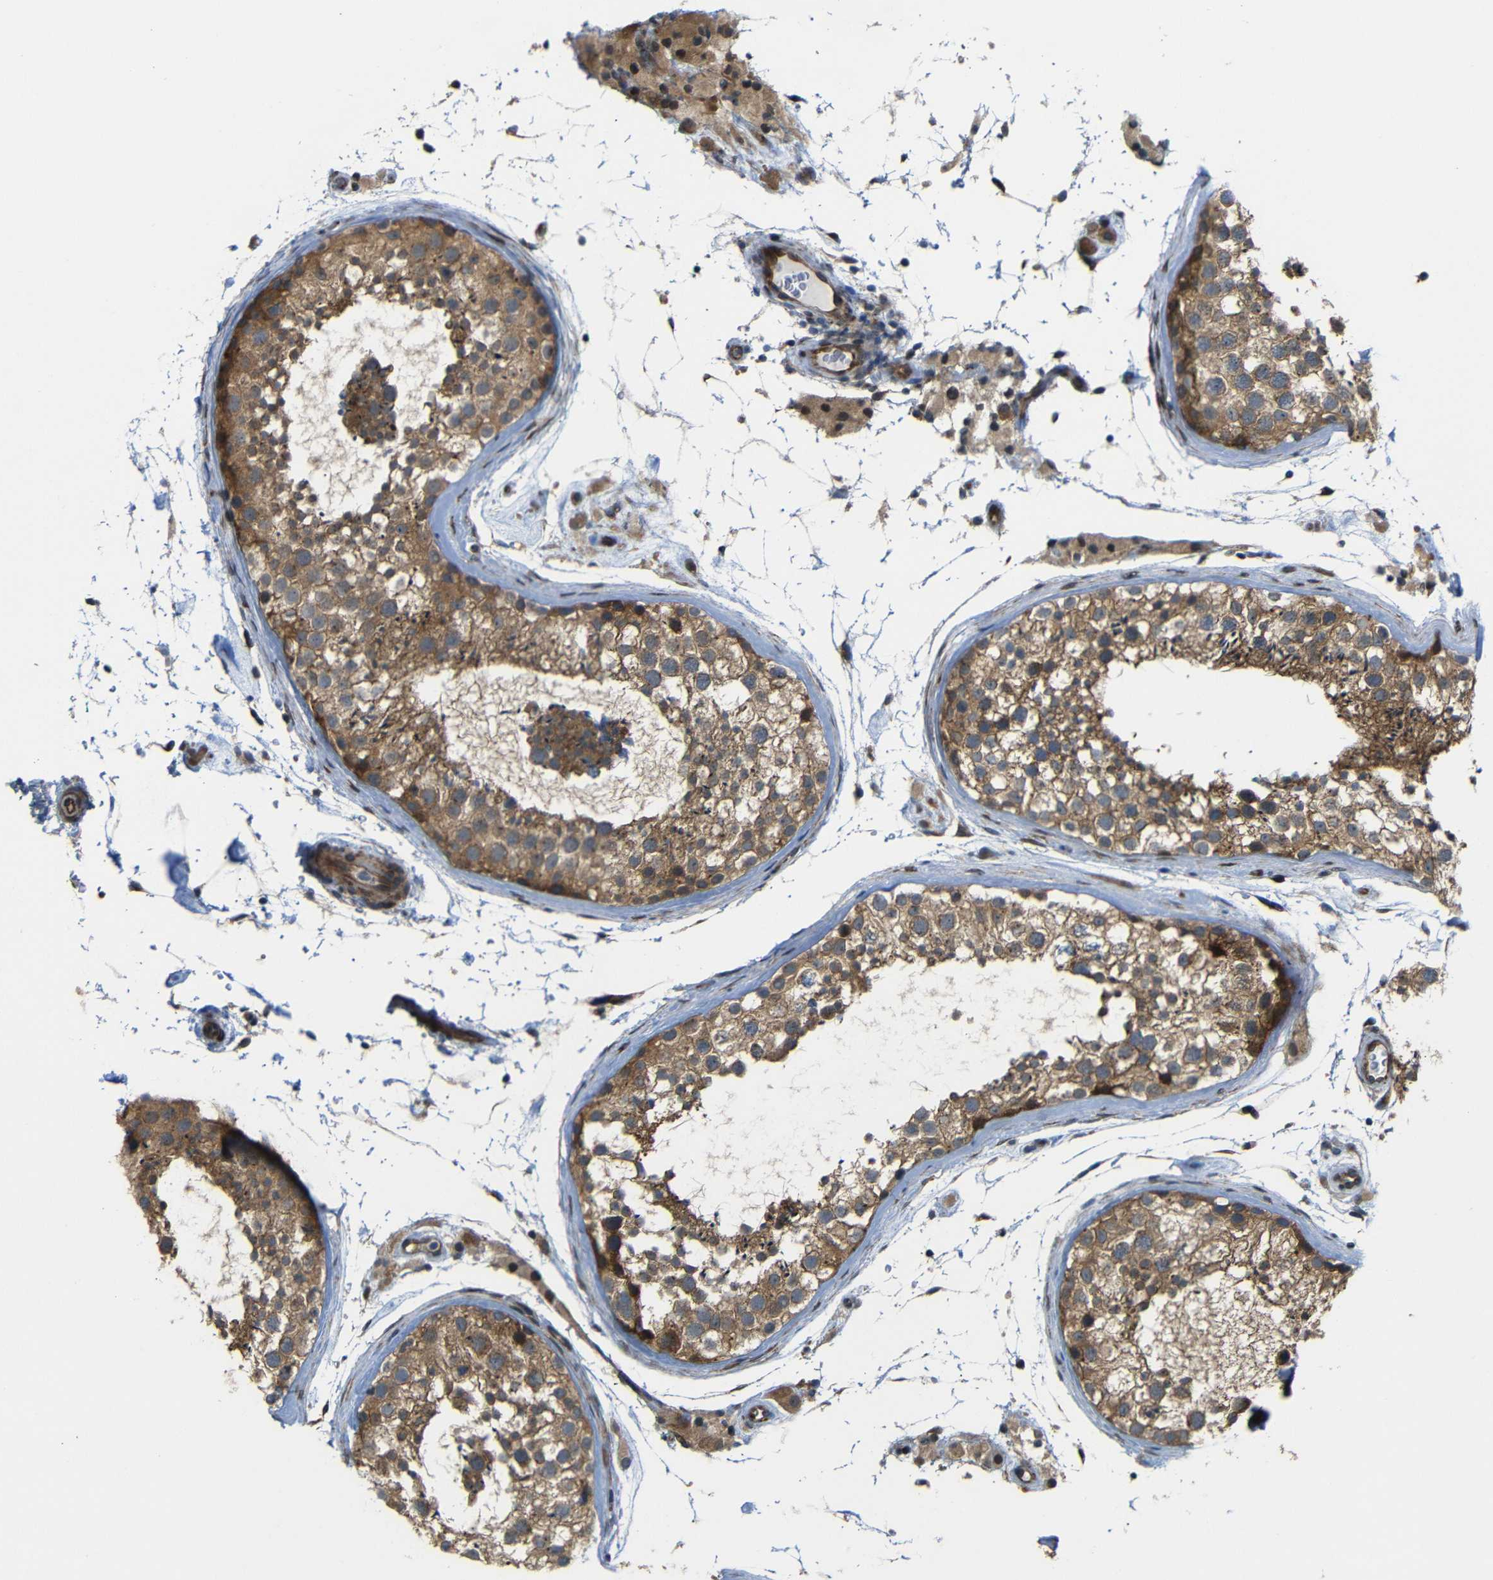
{"staining": {"intensity": "moderate", "quantity": ">75%", "location": "cytoplasmic/membranous"}, "tissue": "testis", "cell_type": "Cells in seminiferous ducts", "image_type": "normal", "snomed": [{"axis": "morphology", "description": "Normal tissue, NOS"}, {"axis": "topography", "description": "Testis"}], "caption": "Immunohistochemical staining of normal testis exhibits moderate cytoplasmic/membranous protein positivity in approximately >75% of cells in seminiferous ducts. The staining was performed using DAB, with brown indicating positive protein expression. Nuclei are stained blue with hematoxylin.", "gene": "P3H2", "patient": {"sex": "male", "age": 46}}